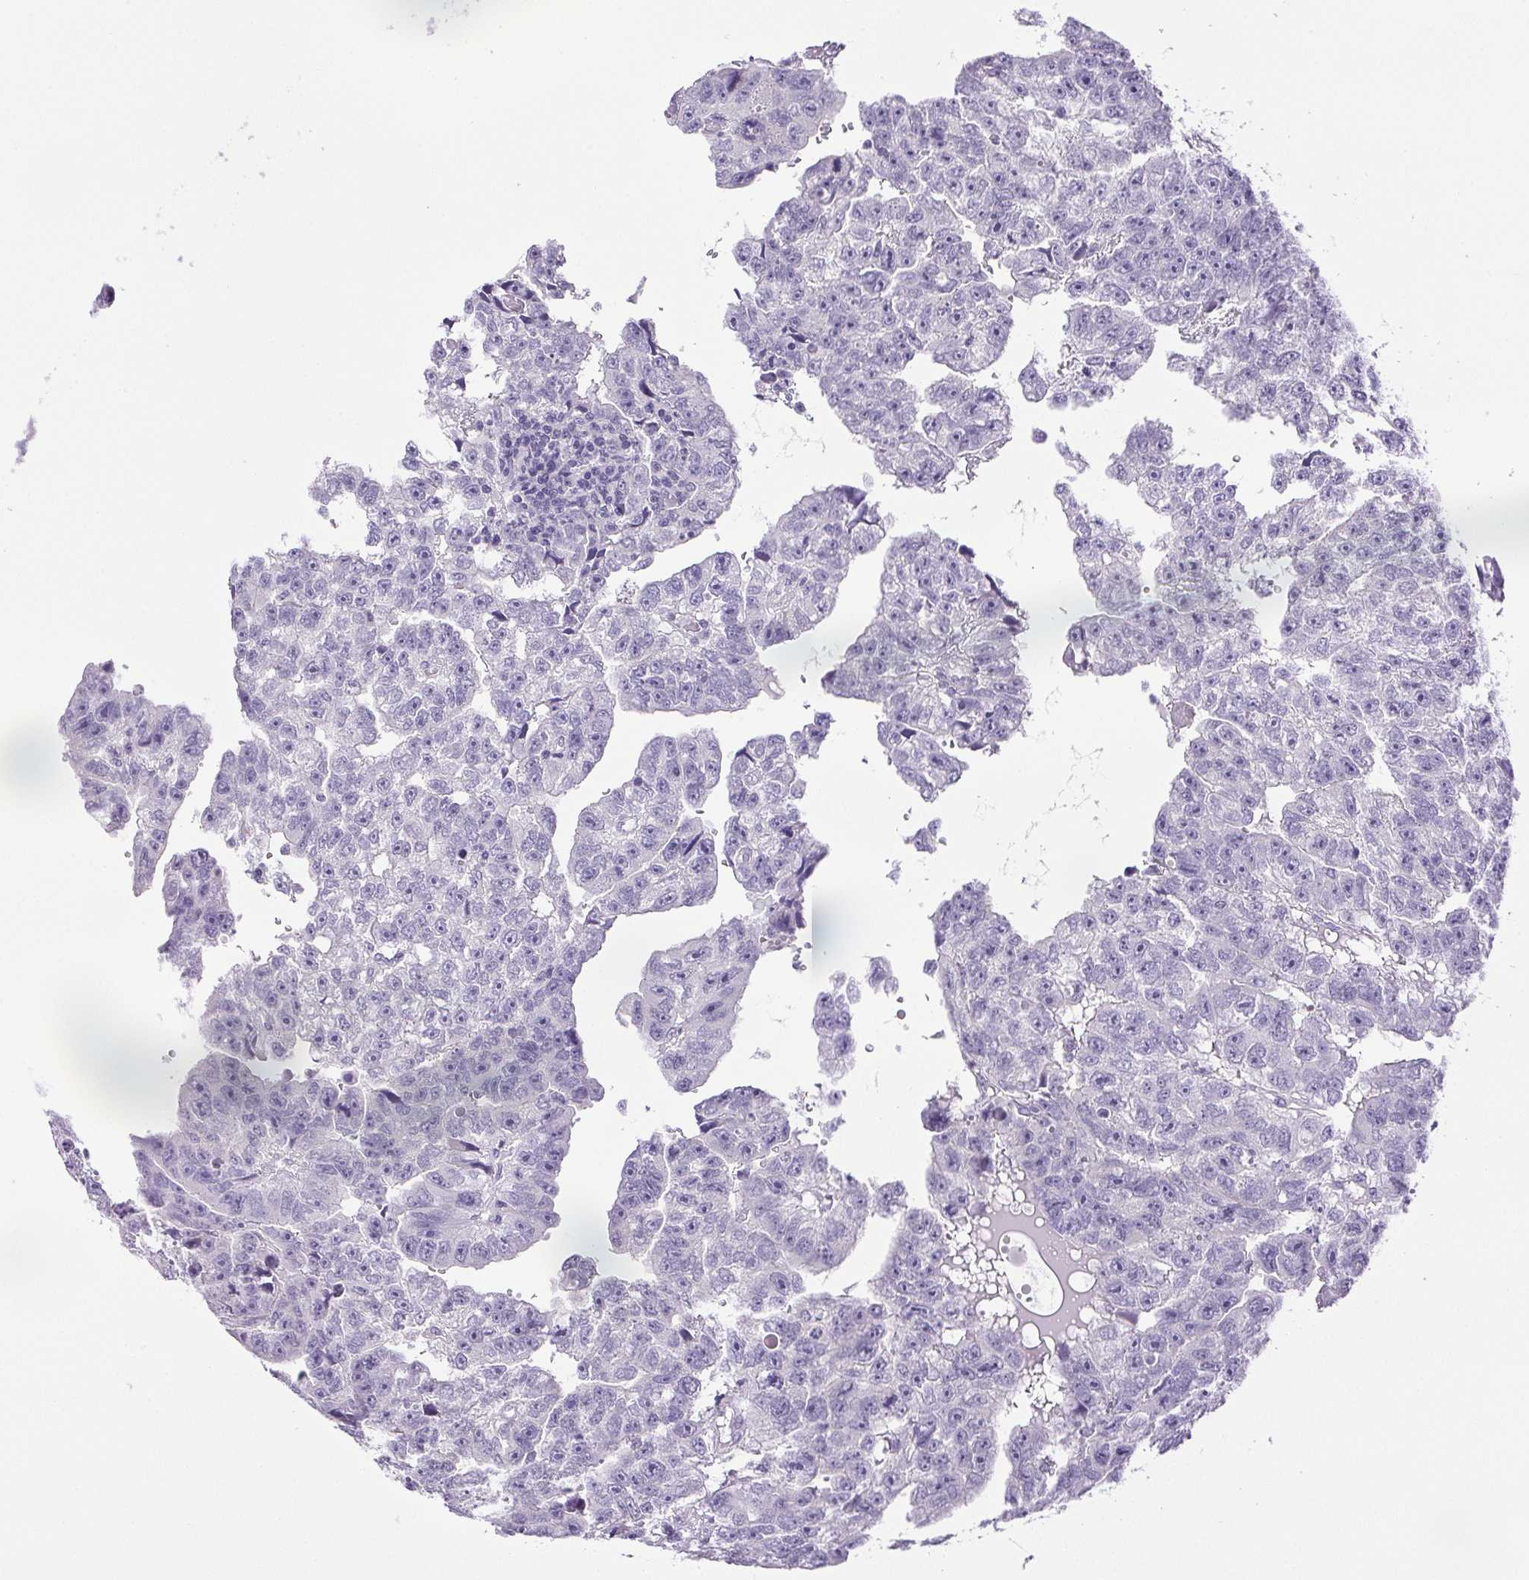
{"staining": {"intensity": "negative", "quantity": "none", "location": "none"}, "tissue": "testis cancer", "cell_type": "Tumor cells", "image_type": "cancer", "snomed": [{"axis": "morphology", "description": "Carcinoma, Embryonal, NOS"}, {"axis": "topography", "description": "Testis"}], "caption": "IHC histopathology image of embryonal carcinoma (testis) stained for a protein (brown), which shows no expression in tumor cells.", "gene": "PAPPA2", "patient": {"sex": "male", "age": 20}}